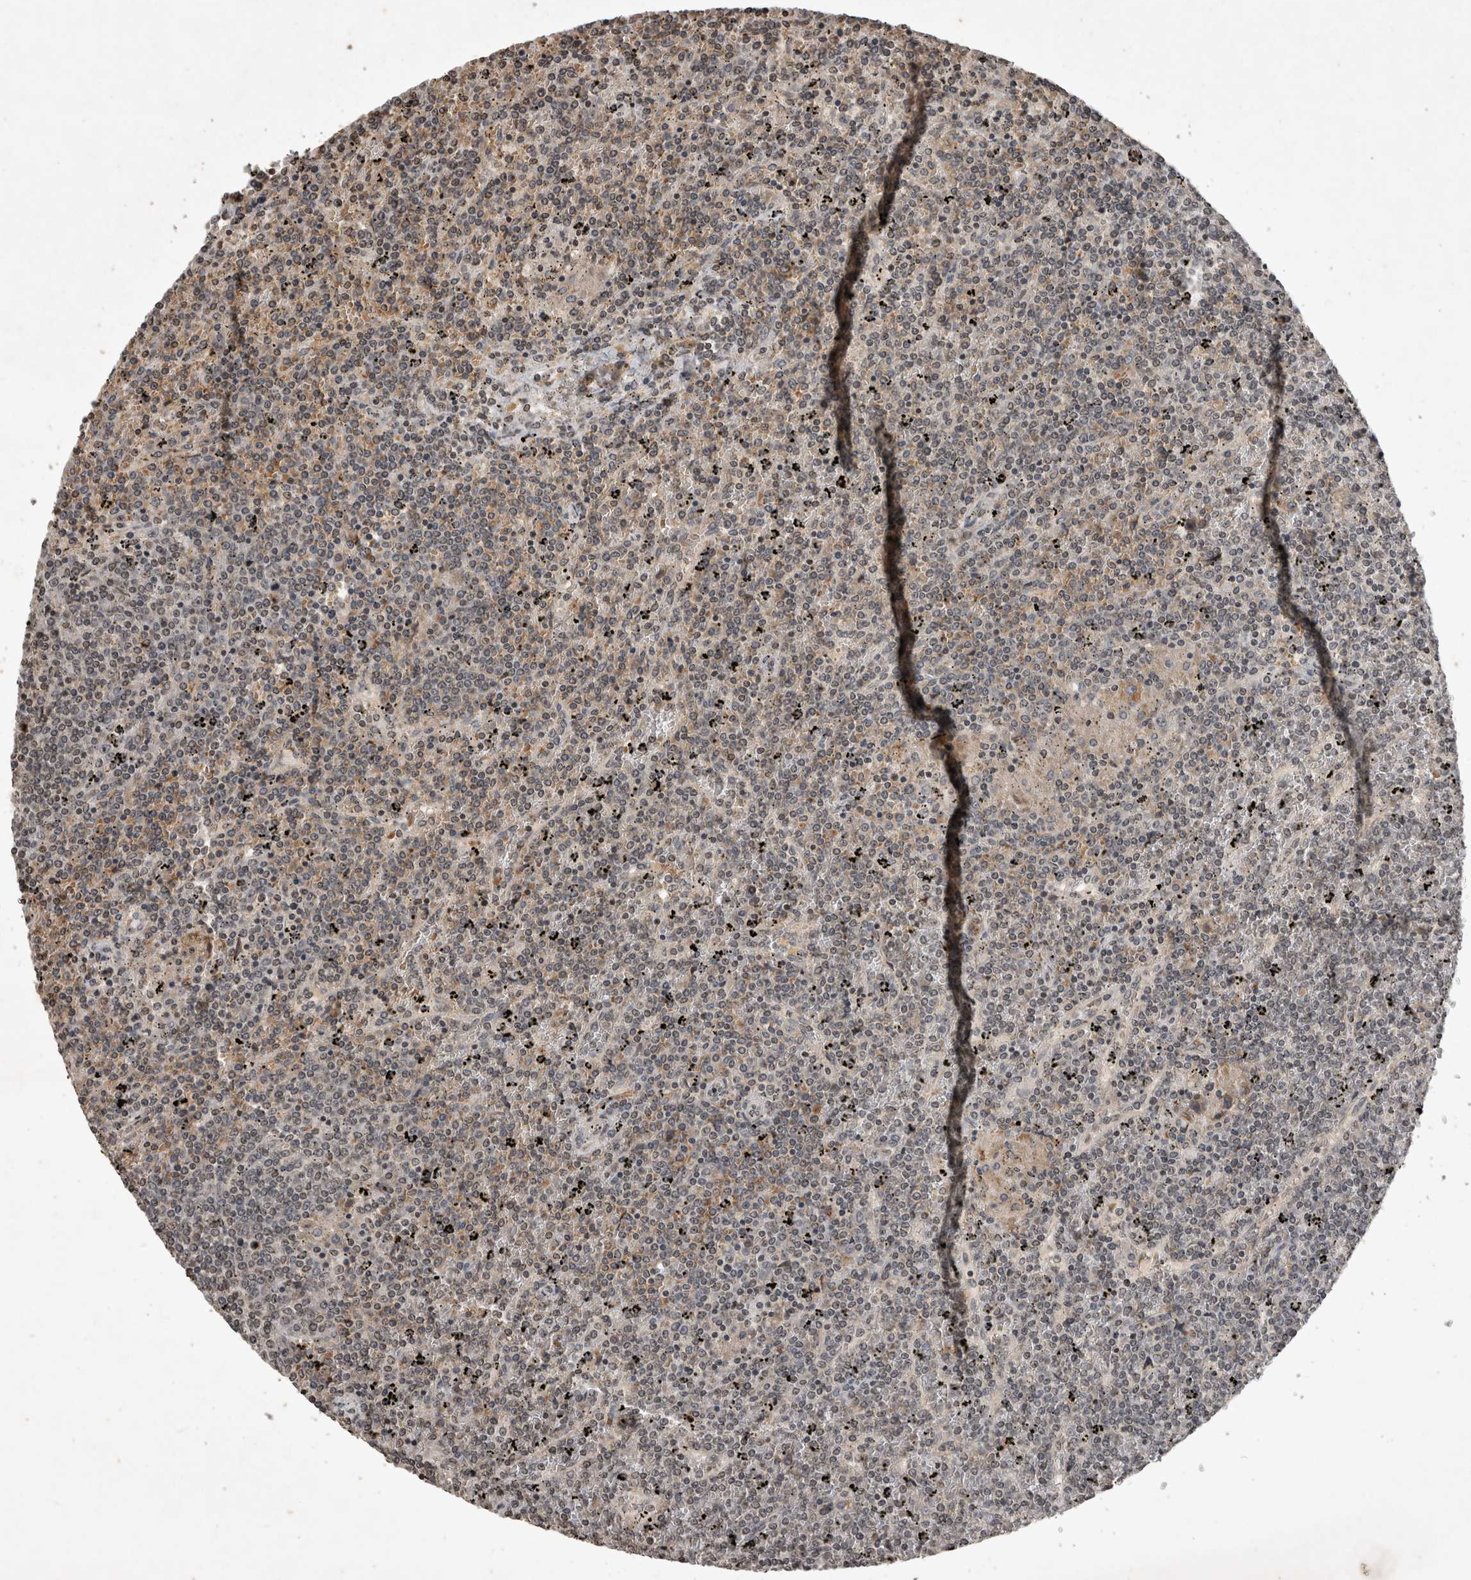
{"staining": {"intensity": "weak", "quantity": "<25%", "location": "cytoplasmic/membranous"}, "tissue": "lymphoma", "cell_type": "Tumor cells", "image_type": "cancer", "snomed": [{"axis": "morphology", "description": "Malignant lymphoma, non-Hodgkin's type, Low grade"}, {"axis": "topography", "description": "Spleen"}], "caption": "Immunohistochemical staining of human lymphoma reveals no significant staining in tumor cells. (Stains: DAB IHC with hematoxylin counter stain, Microscopy: brightfield microscopy at high magnification).", "gene": "HRK", "patient": {"sex": "female", "age": 19}}